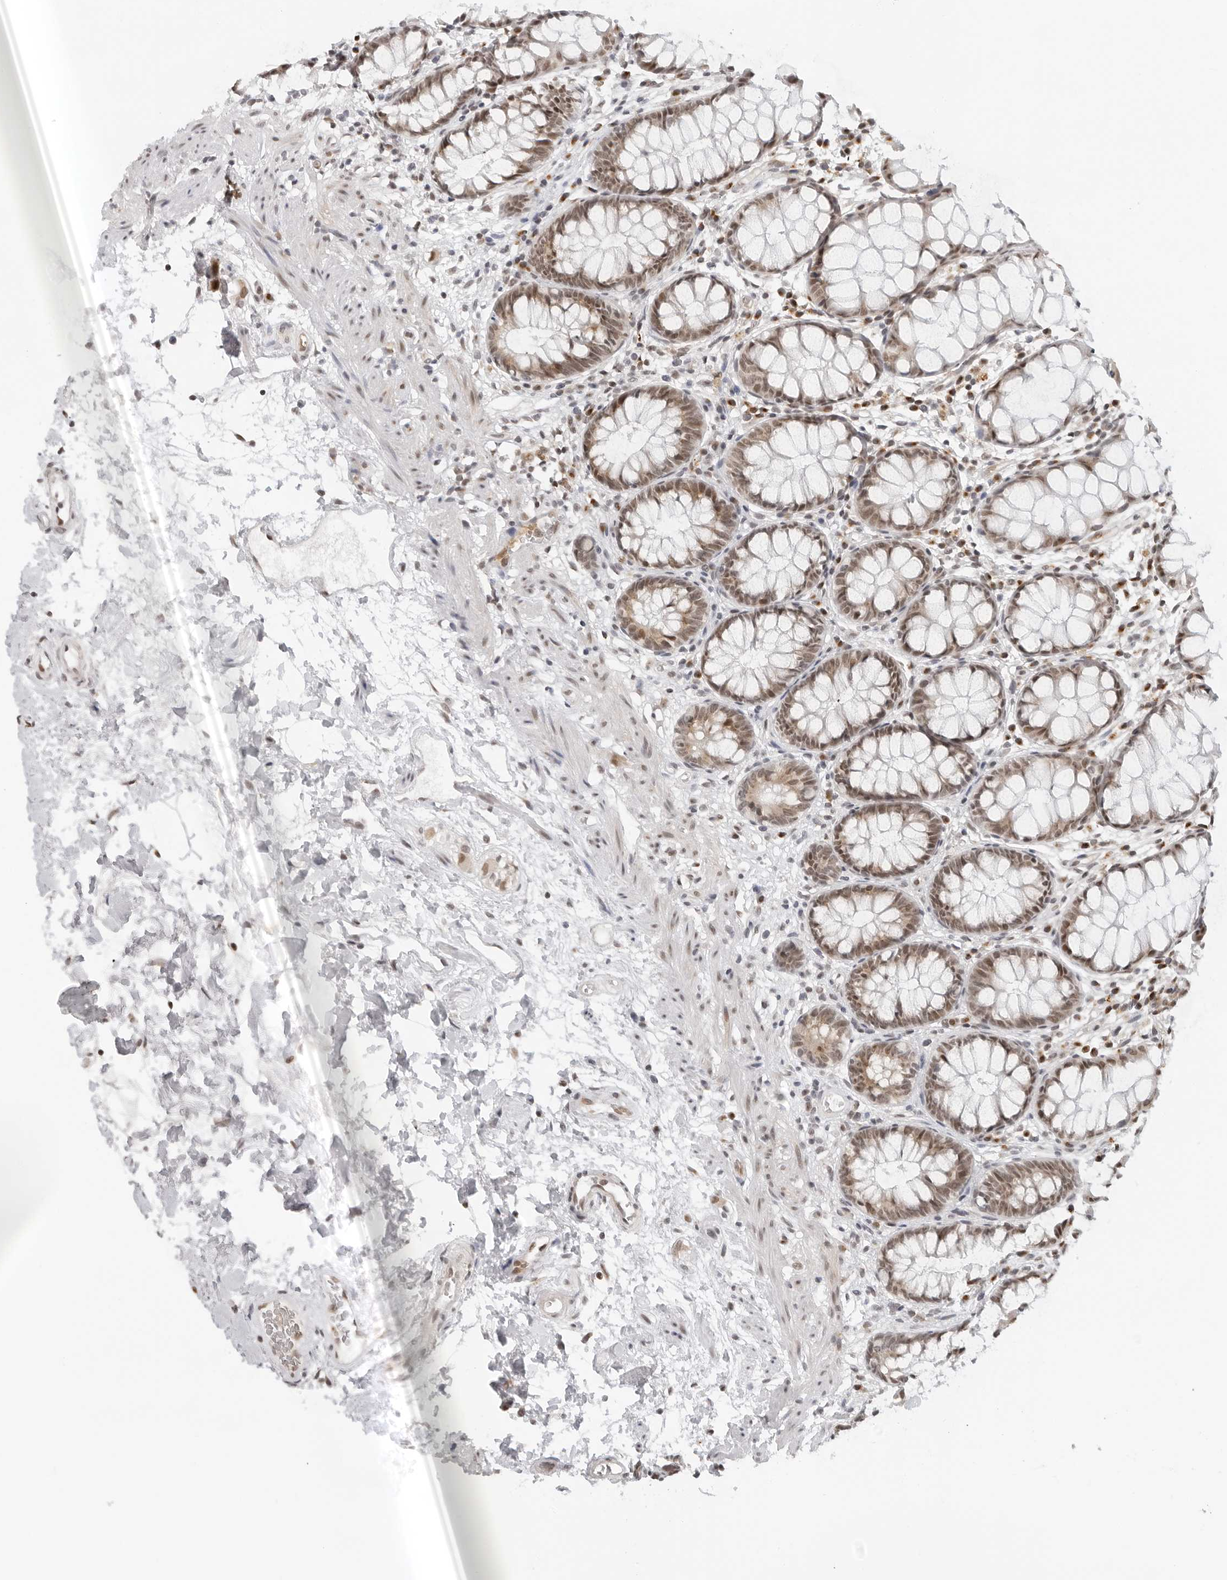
{"staining": {"intensity": "moderate", "quantity": ">75%", "location": "nuclear"}, "tissue": "rectum", "cell_type": "Glandular cells", "image_type": "normal", "snomed": [{"axis": "morphology", "description": "Normal tissue, NOS"}, {"axis": "topography", "description": "Rectum"}], "caption": "Immunohistochemistry photomicrograph of unremarkable human rectum stained for a protein (brown), which displays medium levels of moderate nuclear expression in approximately >75% of glandular cells.", "gene": "TOX4", "patient": {"sex": "male", "age": 64}}